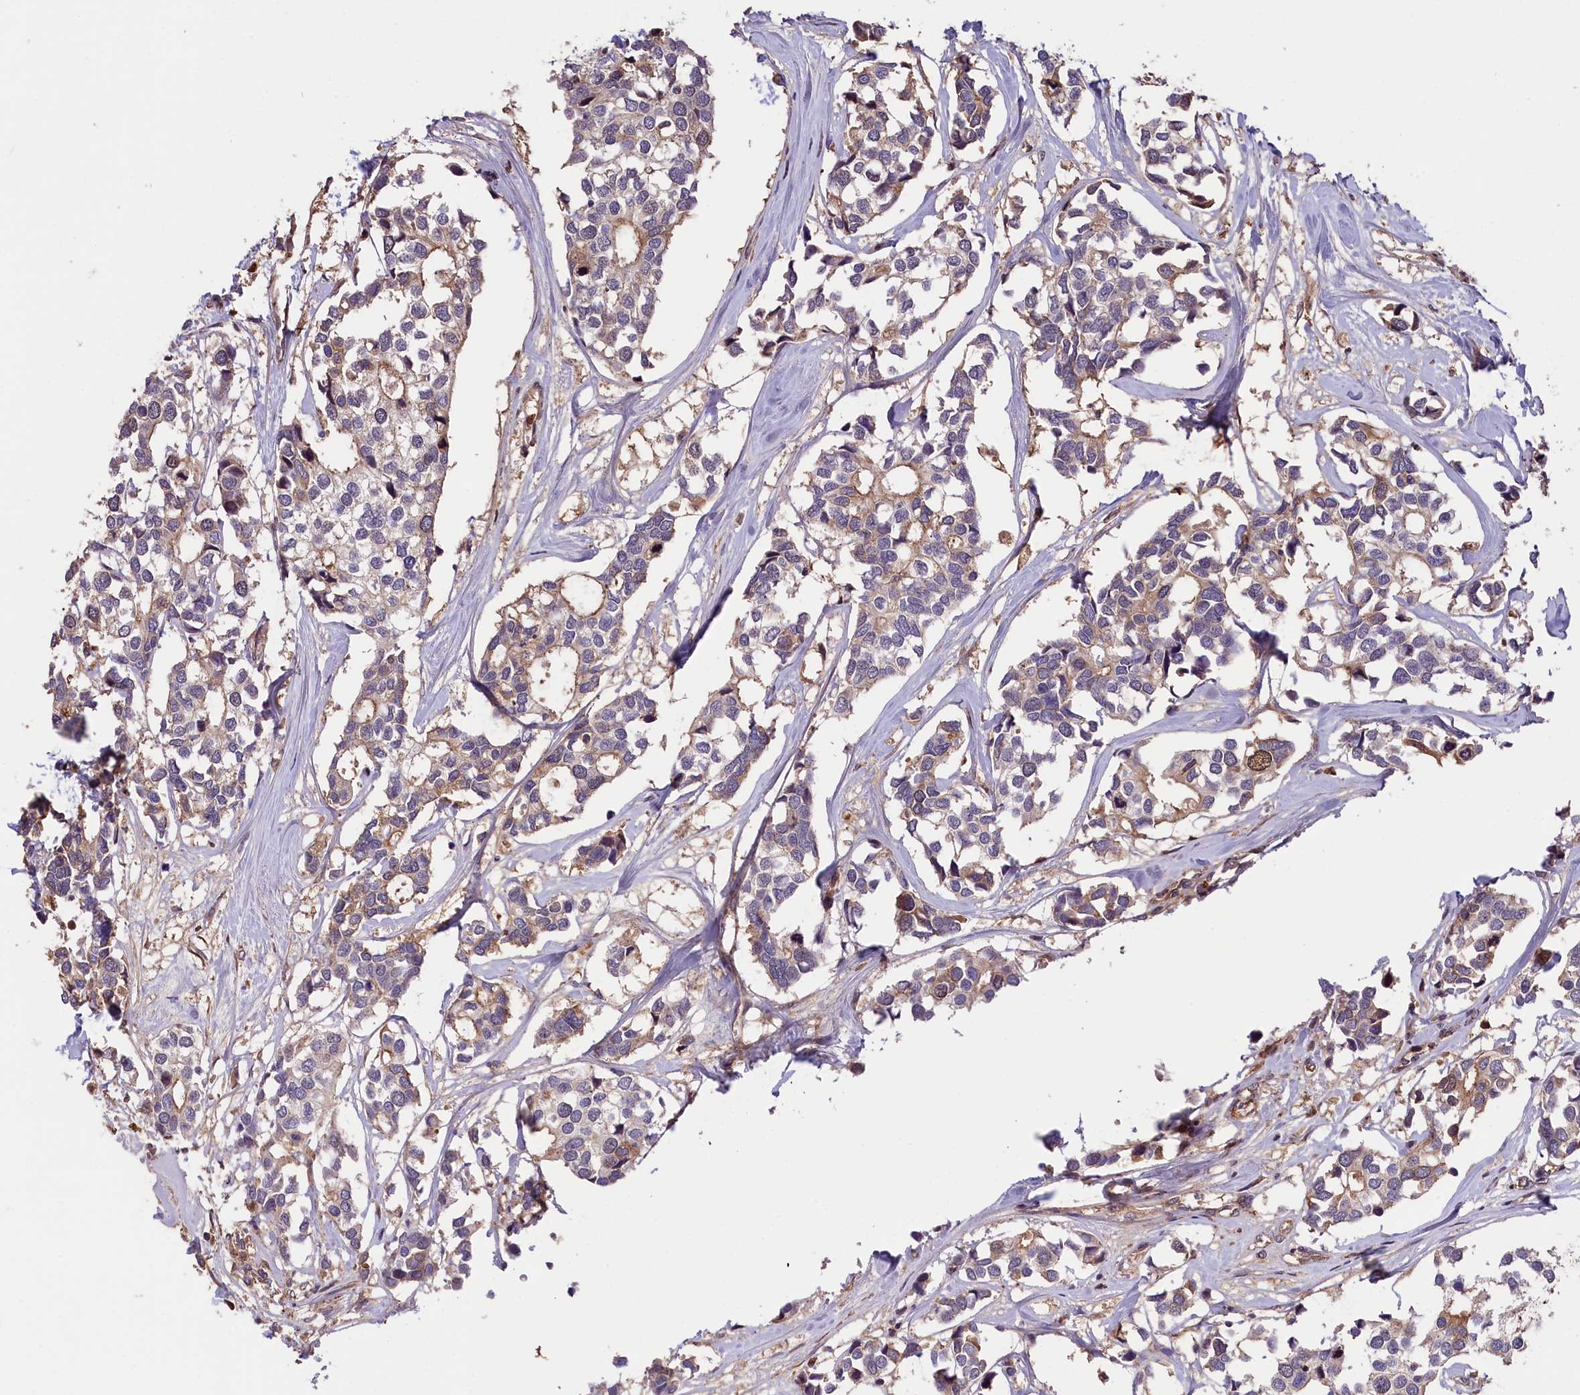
{"staining": {"intensity": "weak", "quantity": "<25%", "location": "cytoplasmic/membranous,nuclear"}, "tissue": "breast cancer", "cell_type": "Tumor cells", "image_type": "cancer", "snomed": [{"axis": "morphology", "description": "Duct carcinoma"}, {"axis": "topography", "description": "Breast"}], "caption": "Histopathology image shows no protein positivity in tumor cells of breast cancer tissue.", "gene": "SETD6", "patient": {"sex": "female", "age": 83}}